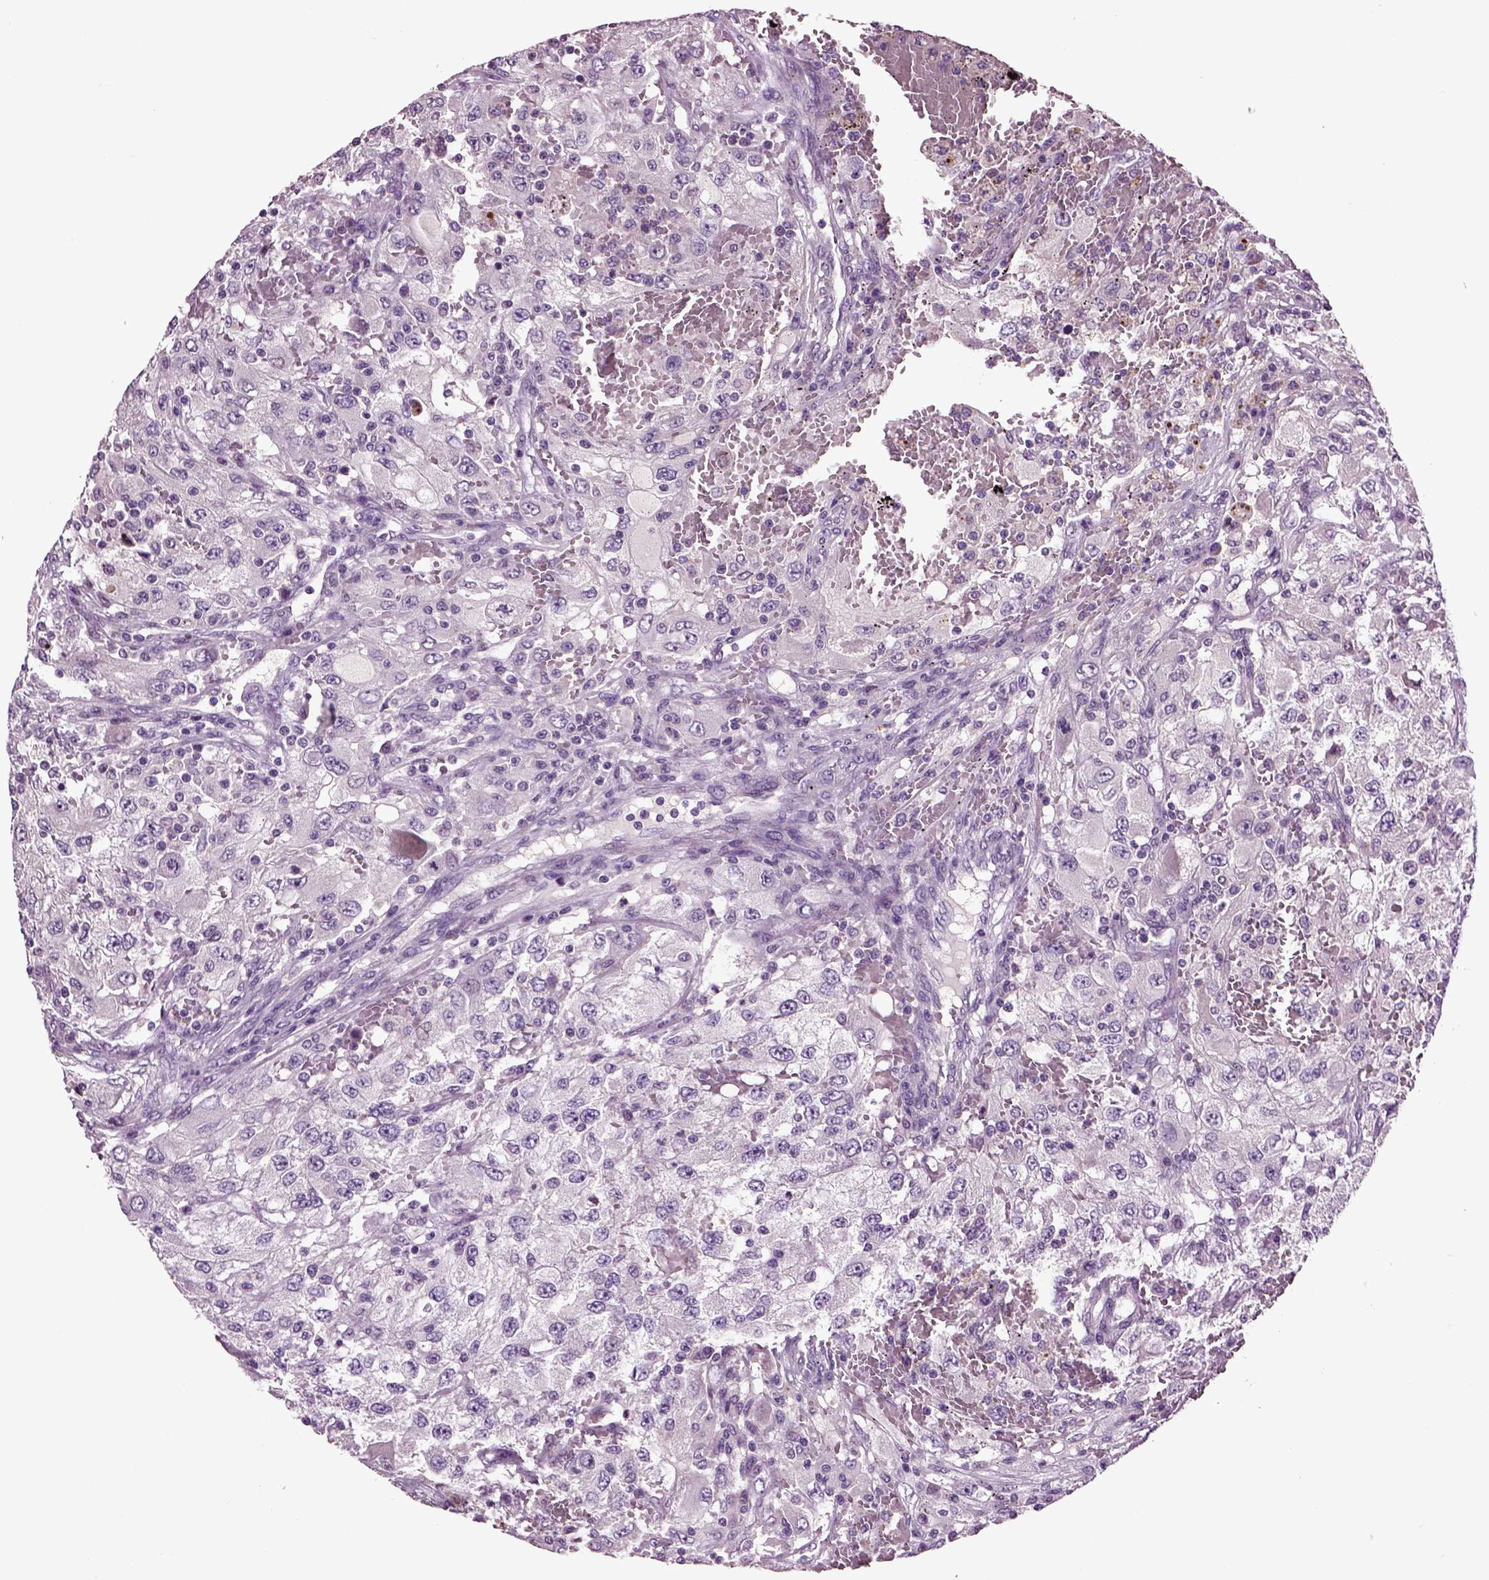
{"staining": {"intensity": "negative", "quantity": "none", "location": "none"}, "tissue": "renal cancer", "cell_type": "Tumor cells", "image_type": "cancer", "snomed": [{"axis": "morphology", "description": "Adenocarcinoma, NOS"}, {"axis": "topography", "description": "Kidney"}], "caption": "DAB (3,3'-diaminobenzidine) immunohistochemical staining of human renal cancer (adenocarcinoma) displays no significant expression in tumor cells. Brightfield microscopy of immunohistochemistry stained with DAB (3,3'-diaminobenzidine) (brown) and hematoxylin (blue), captured at high magnification.", "gene": "CRHR1", "patient": {"sex": "female", "age": 67}}